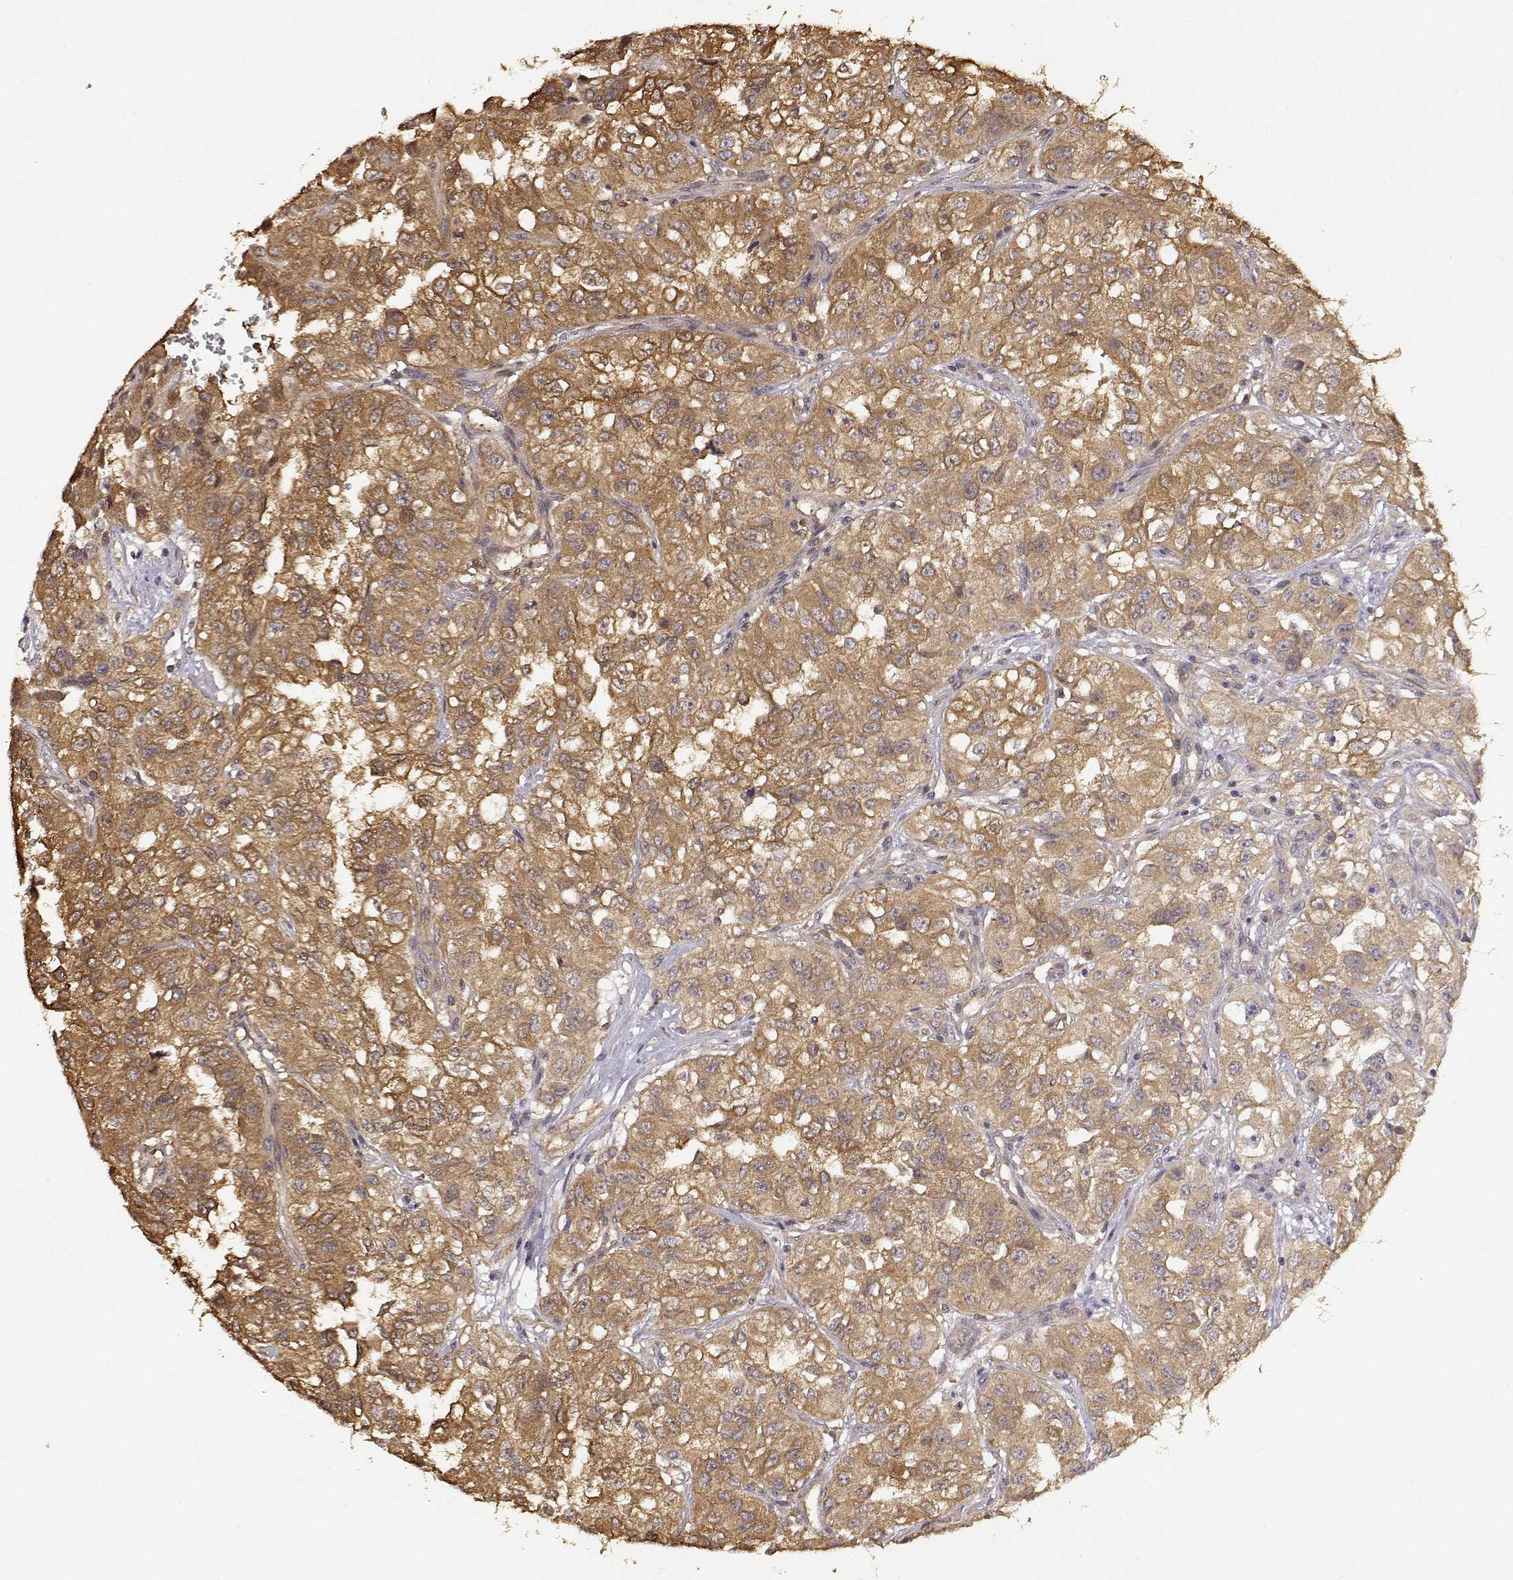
{"staining": {"intensity": "moderate", "quantity": ">75%", "location": "cytoplasmic/membranous"}, "tissue": "renal cancer", "cell_type": "Tumor cells", "image_type": "cancer", "snomed": [{"axis": "morphology", "description": "Adenocarcinoma, NOS"}, {"axis": "topography", "description": "Kidney"}], "caption": "Protein analysis of renal cancer tissue shows moderate cytoplasmic/membranous positivity in approximately >75% of tumor cells. Nuclei are stained in blue.", "gene": "CRIM1", "patient": {"sex": "male", "age": 64}}